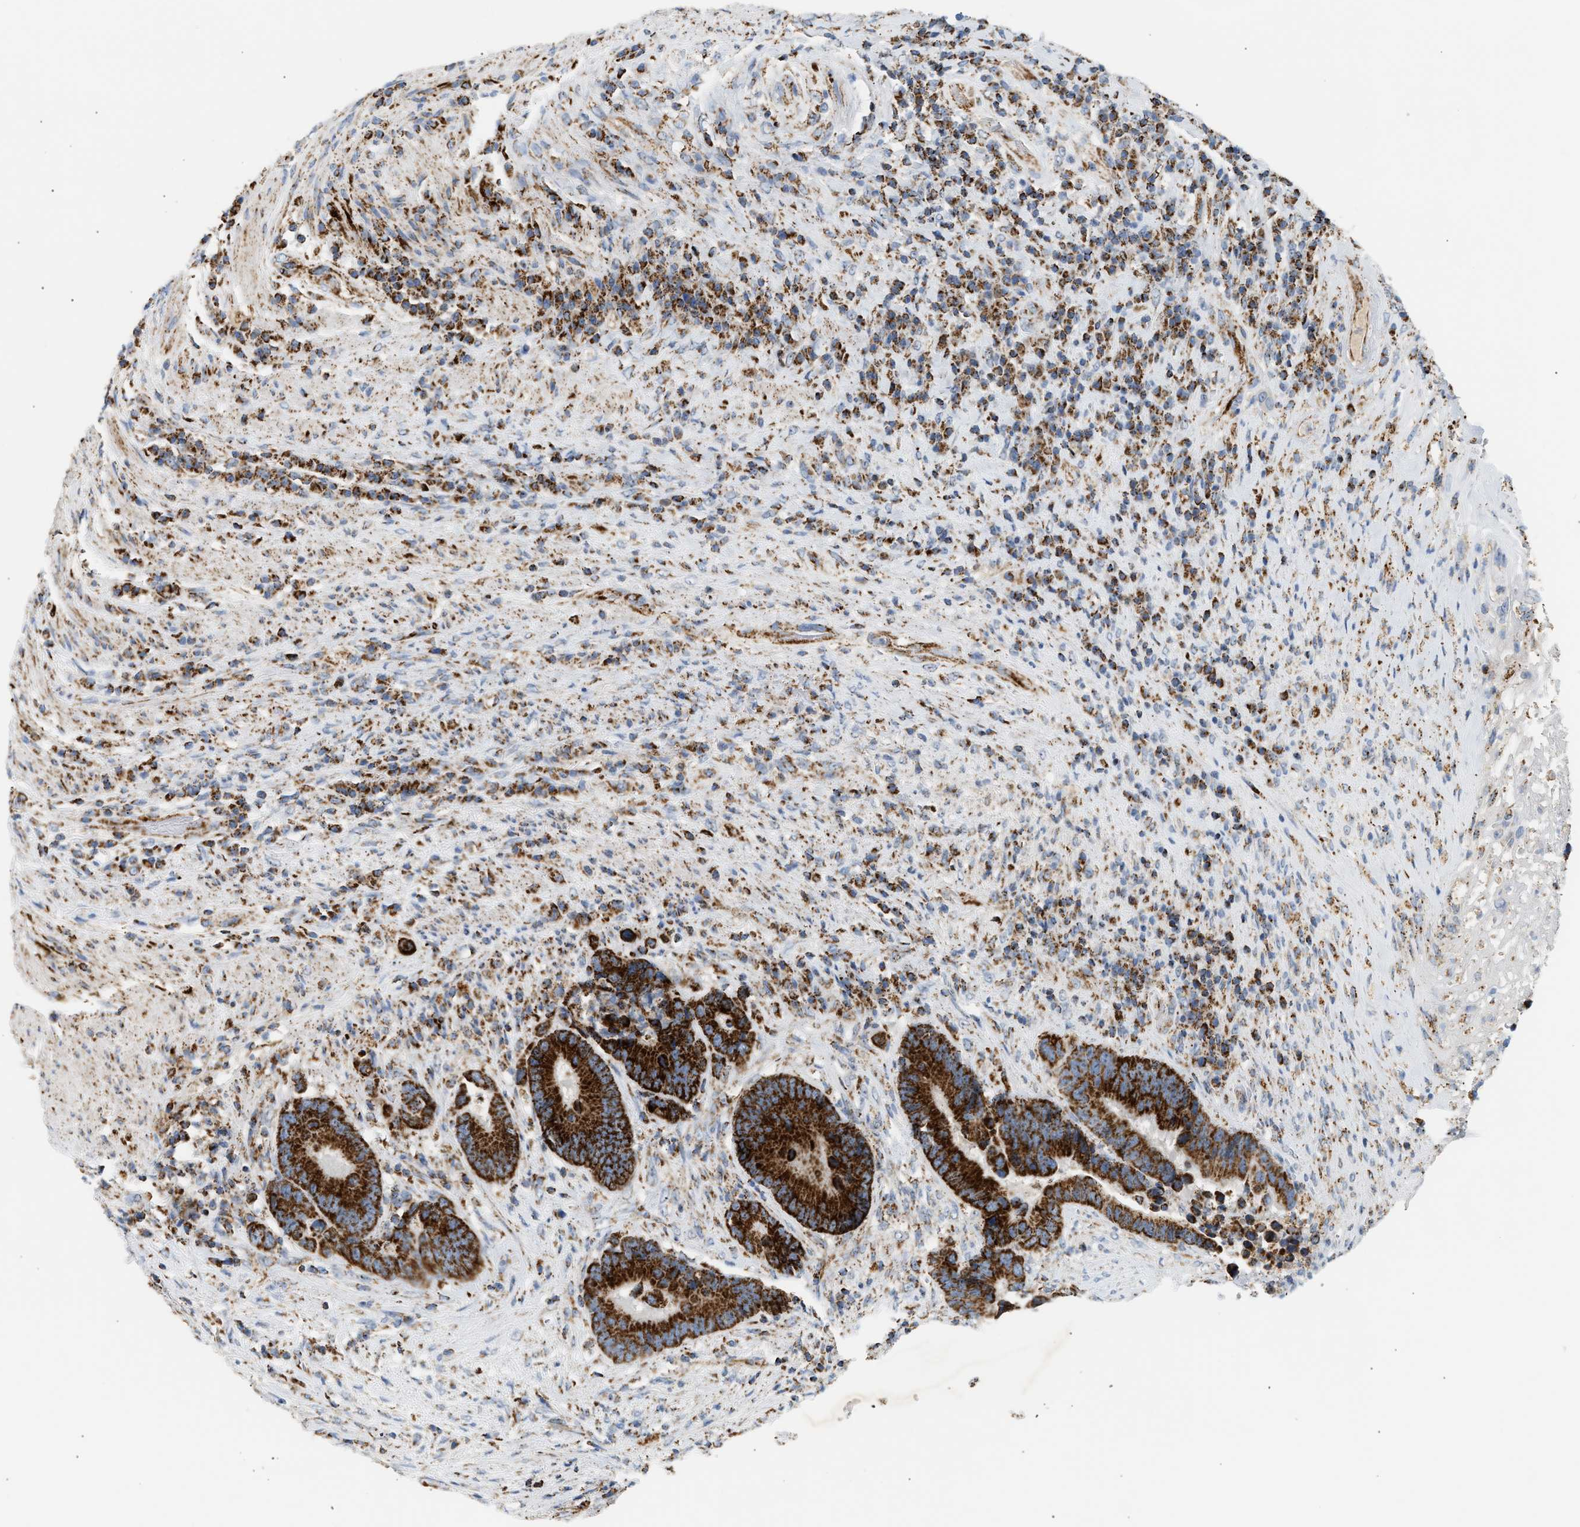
{"staining": {"intensity": "strong", "quantity": ">75%", "location": "cytoplasmic/membranous"}, "tissue": "colorectal cancer", "cell_type": "Tumor cells", "image_type": "cancer", "snomed": [{"axis": "morphology", "description": "Adenocarcinoma, NOS"}, {"axis": "topography", "description": "Rectum"}], "caption": "IHC micrograph of adenocarcinoma (colorectal) stained for a protein (brown), which displays high levels of strong cytoplasmic/membranous staining in approximately >75% of tumor cells.", "gene": "OGDH", "patient": {"sex": "female", "age": 89}}